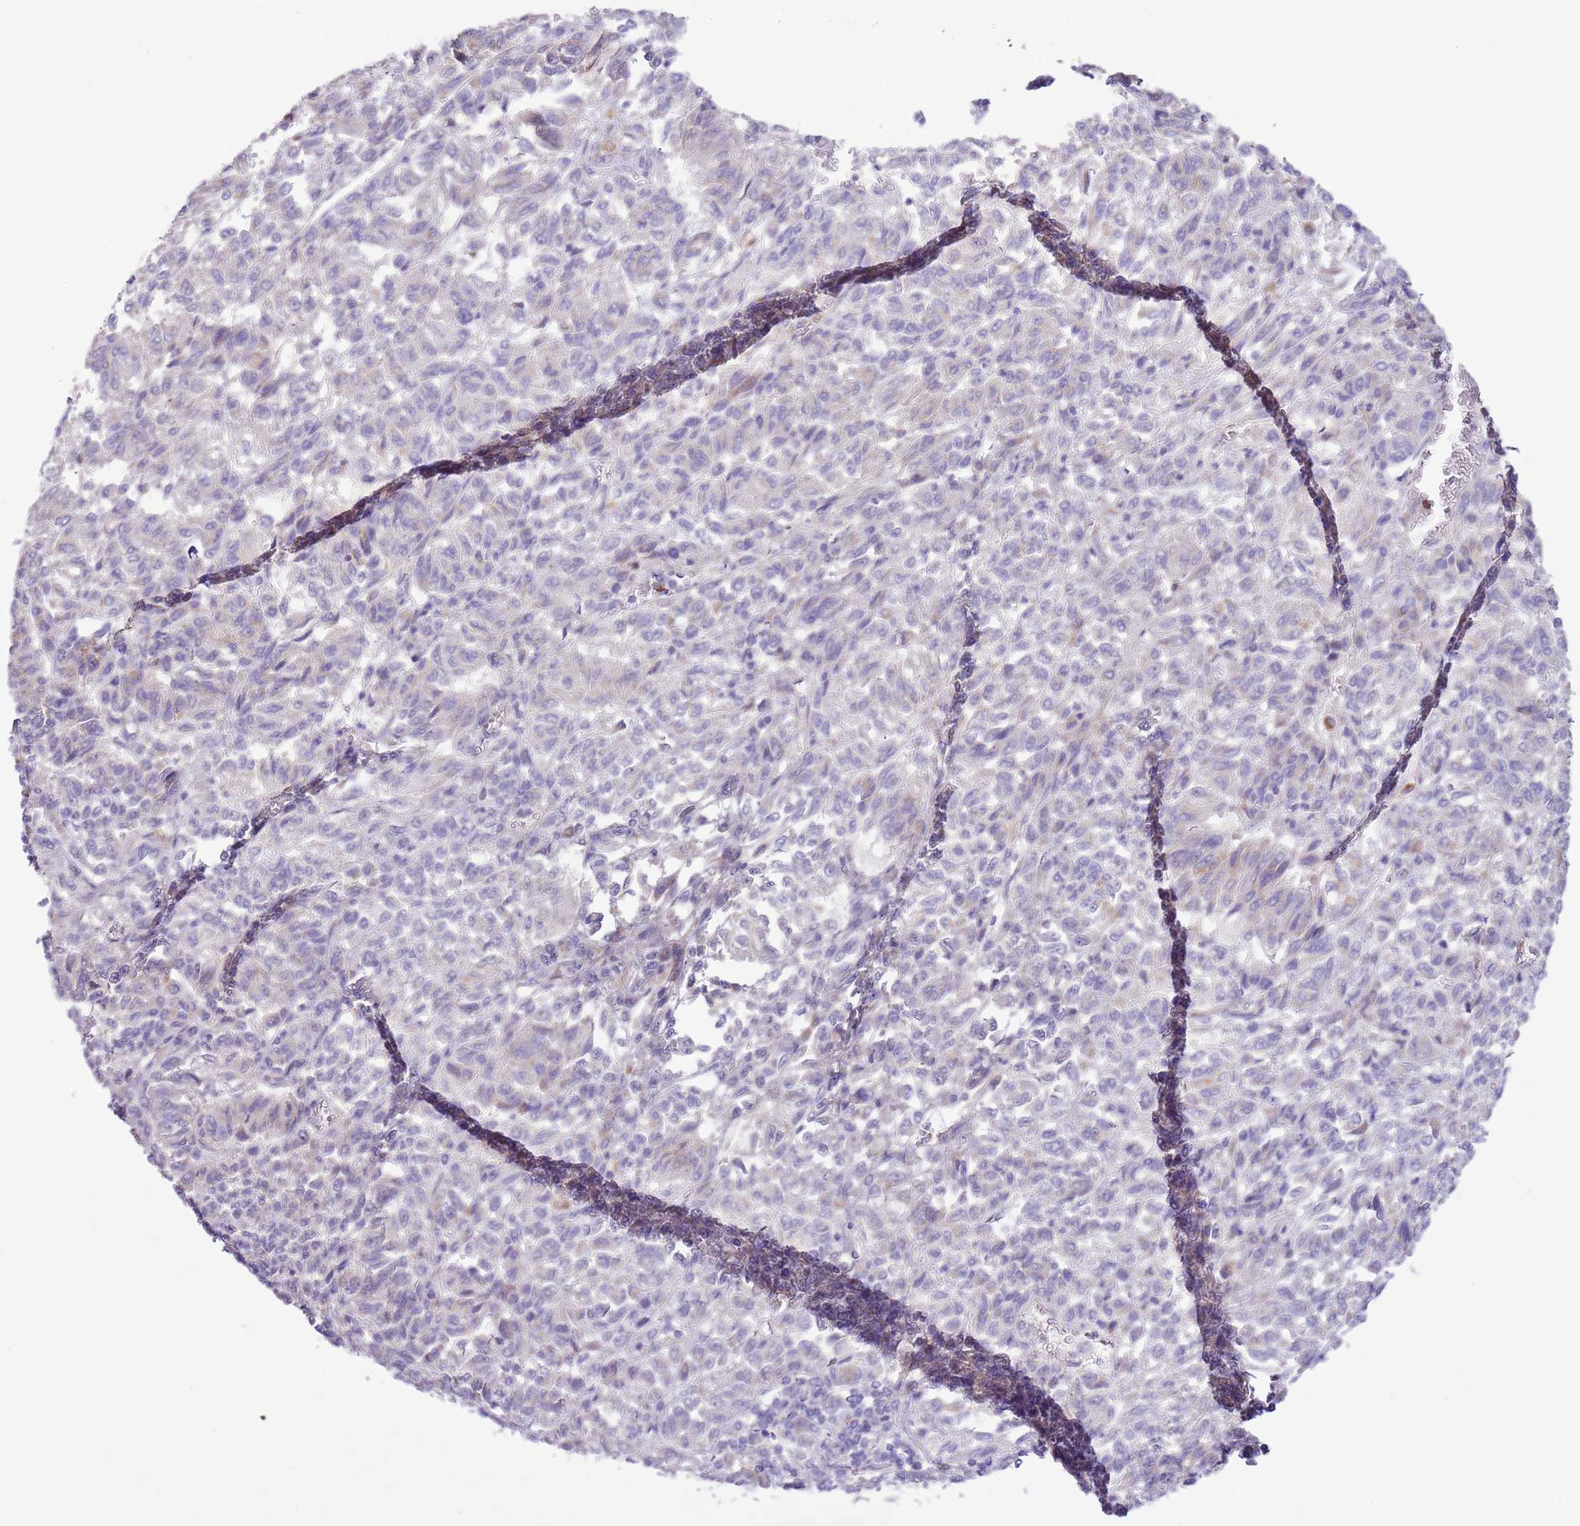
{"staining": {"intensity": "negative", "quantity": "none", "location": "none"}, "tissue": "melanoma", "cell_type": "Tumor cells", "image_type": "cancer", "snomed": [{"axis": "morphology", "description": "Malignant melanoma, Metastatic site"}, {"axis": "topography", "description": "Lung"}], "caption": "Immunohistochemistry of human melanoma reveals no staining in tumor cells.", "gene": "OAZ2", "patient": {"sex": "male", "age": 64}}